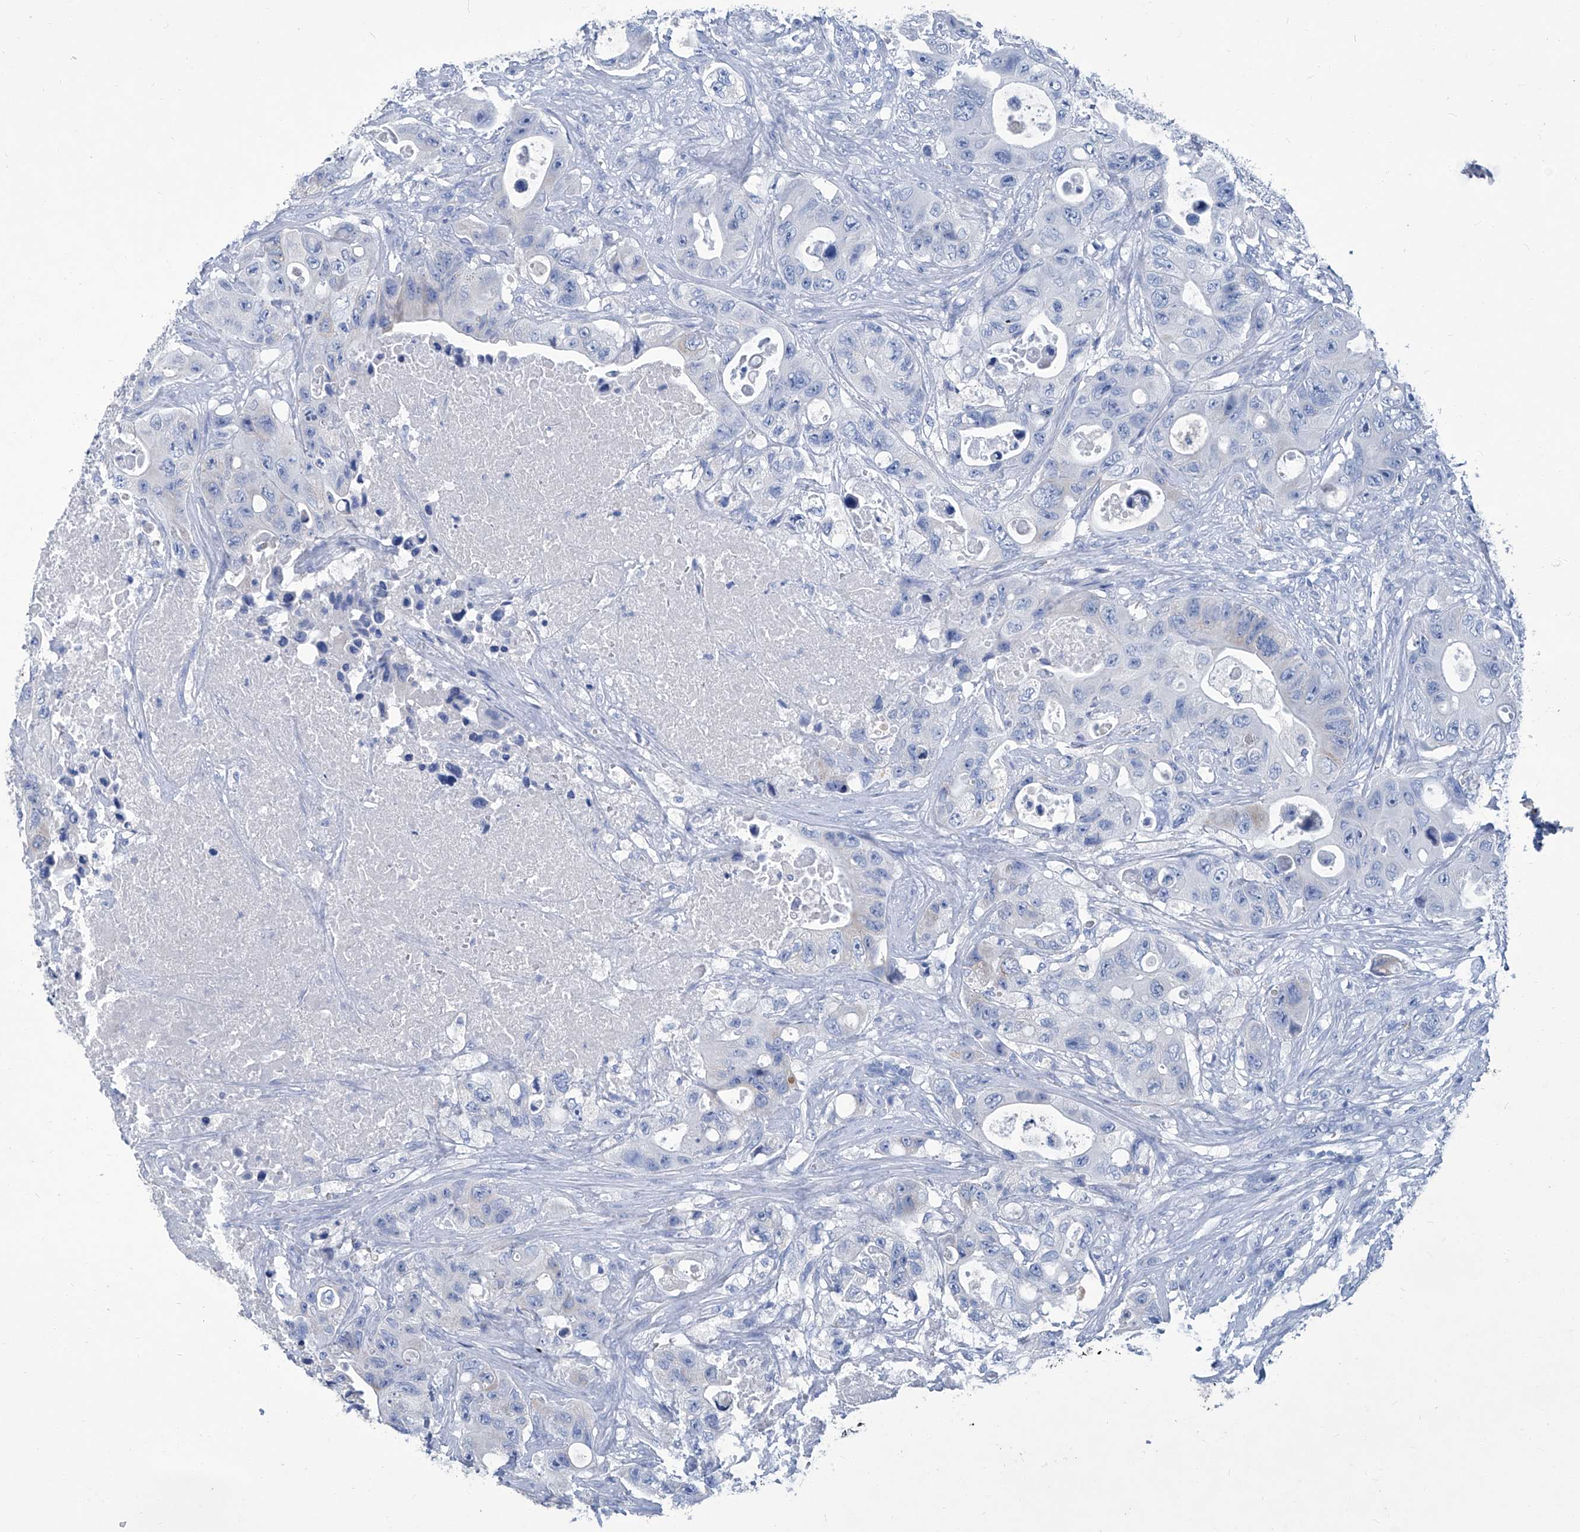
{"staining": {"intensity": "weak", "quantity": "<25%", "location": "cytoplasmic/membranous"}, "tissue": "colorectal cancer", "cell_type": "Tumor cells", "image_type": "cancer", "snomed": [{"axis": "morphology", "description": "Adenocarcinoma, NOS"}, {"axis": "topography", "description": "Colon"}], "caption": "IHC of human colorectal adenocarcinoma reveals no expression in tumor cells.", "gene": "MTARC1", "patient": {"sex": "female", "age": 46}}